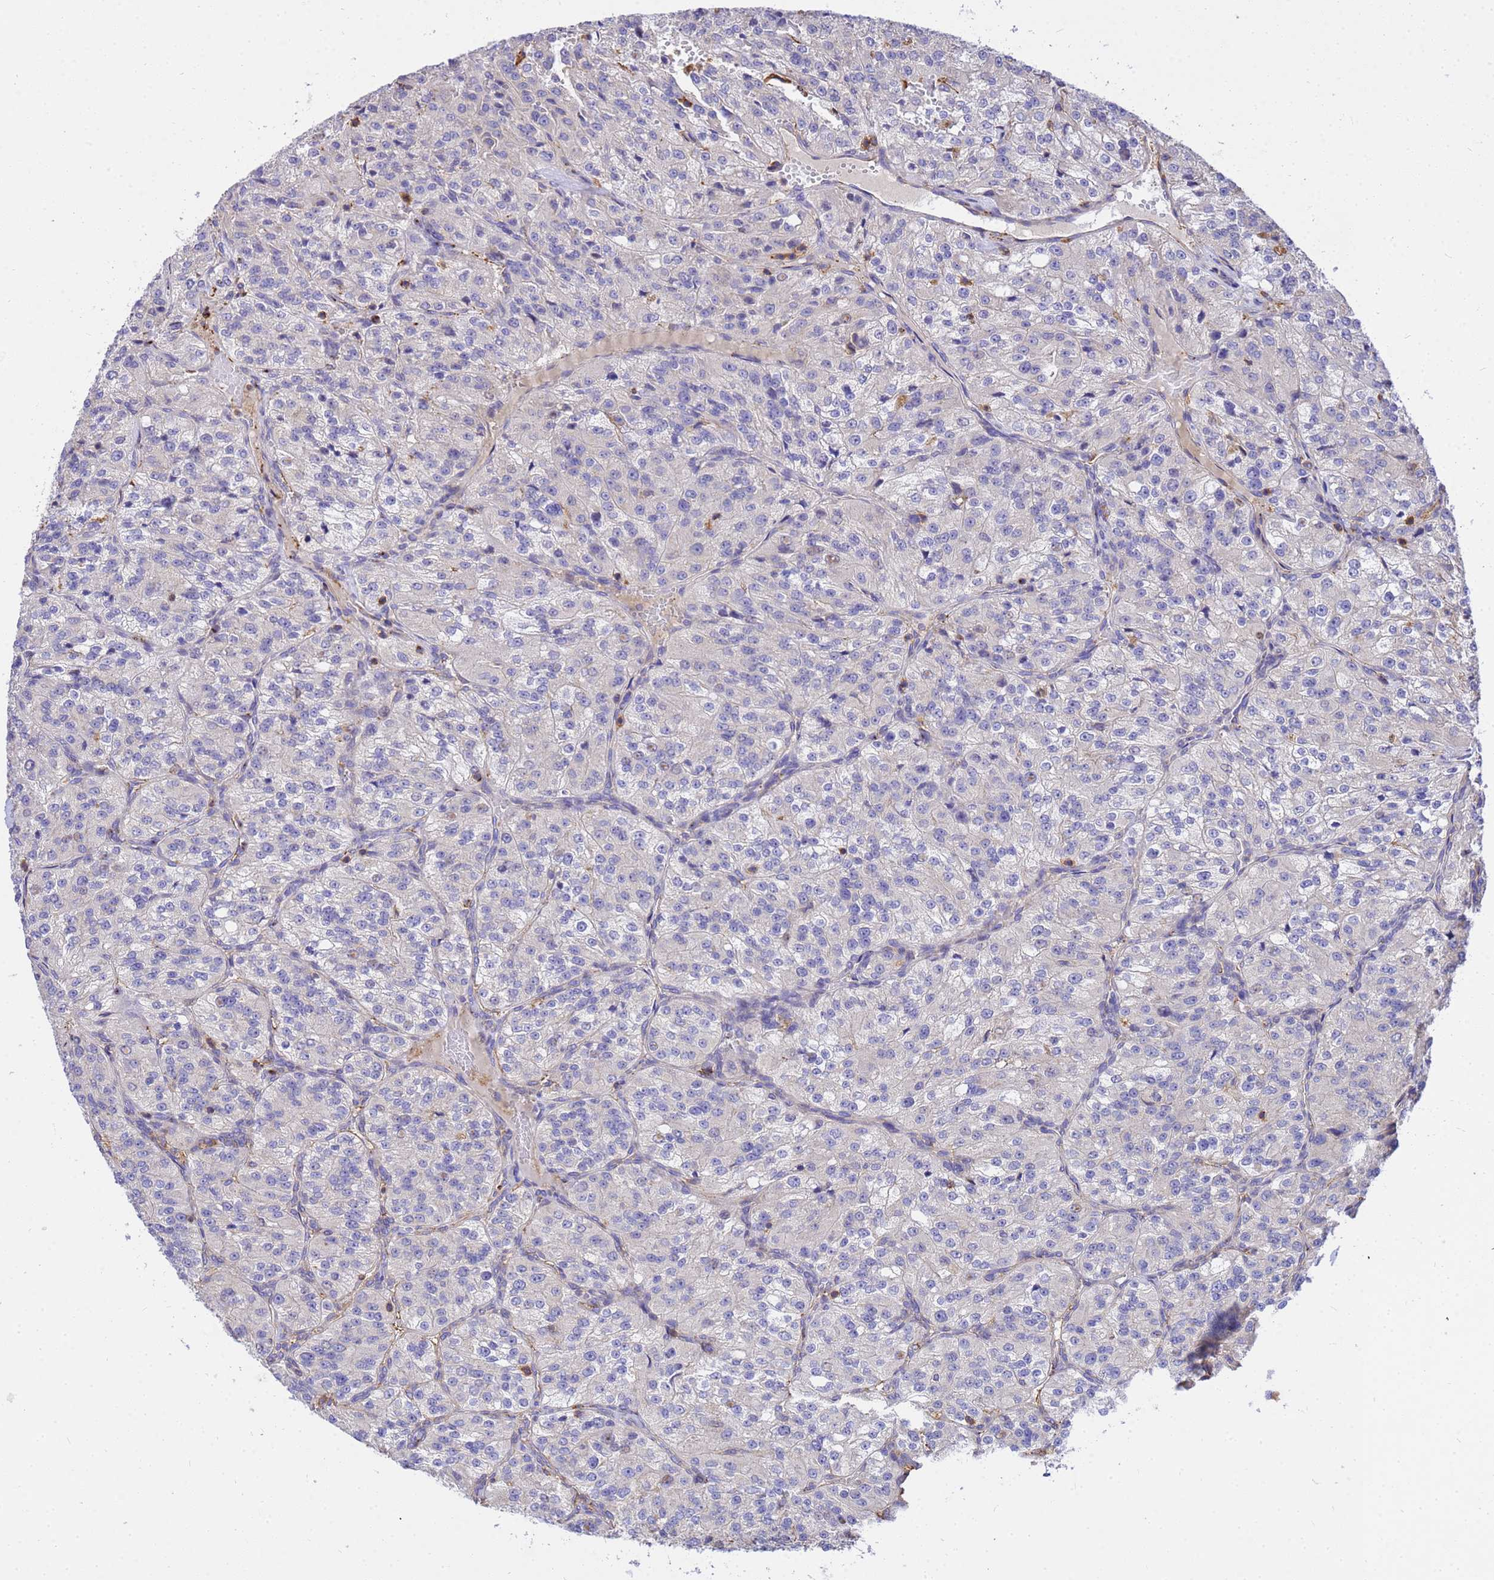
{"staining": {"intensity": "negative", "quantity": "none", "location": "none"}, "tissue": "renal cancer", "cell_type": "Tumor cells", "image_type": "cancer", "snomed": [{"axis": "morphology", "description": "Adenocarcinoma, NOS"}, {"axis": "topography", "description": "Kidney"}], "caption": "High magnification brightfield microscopy of adenocarcinoma (renal) stained with DAB (3,3'-diaminobenzidine) (brown) and counterstained with hematoxylin (blue): tumor cells show no significant positivity.", "gene": "WDR64", "patient": {"sex": "female", "age": 63}}